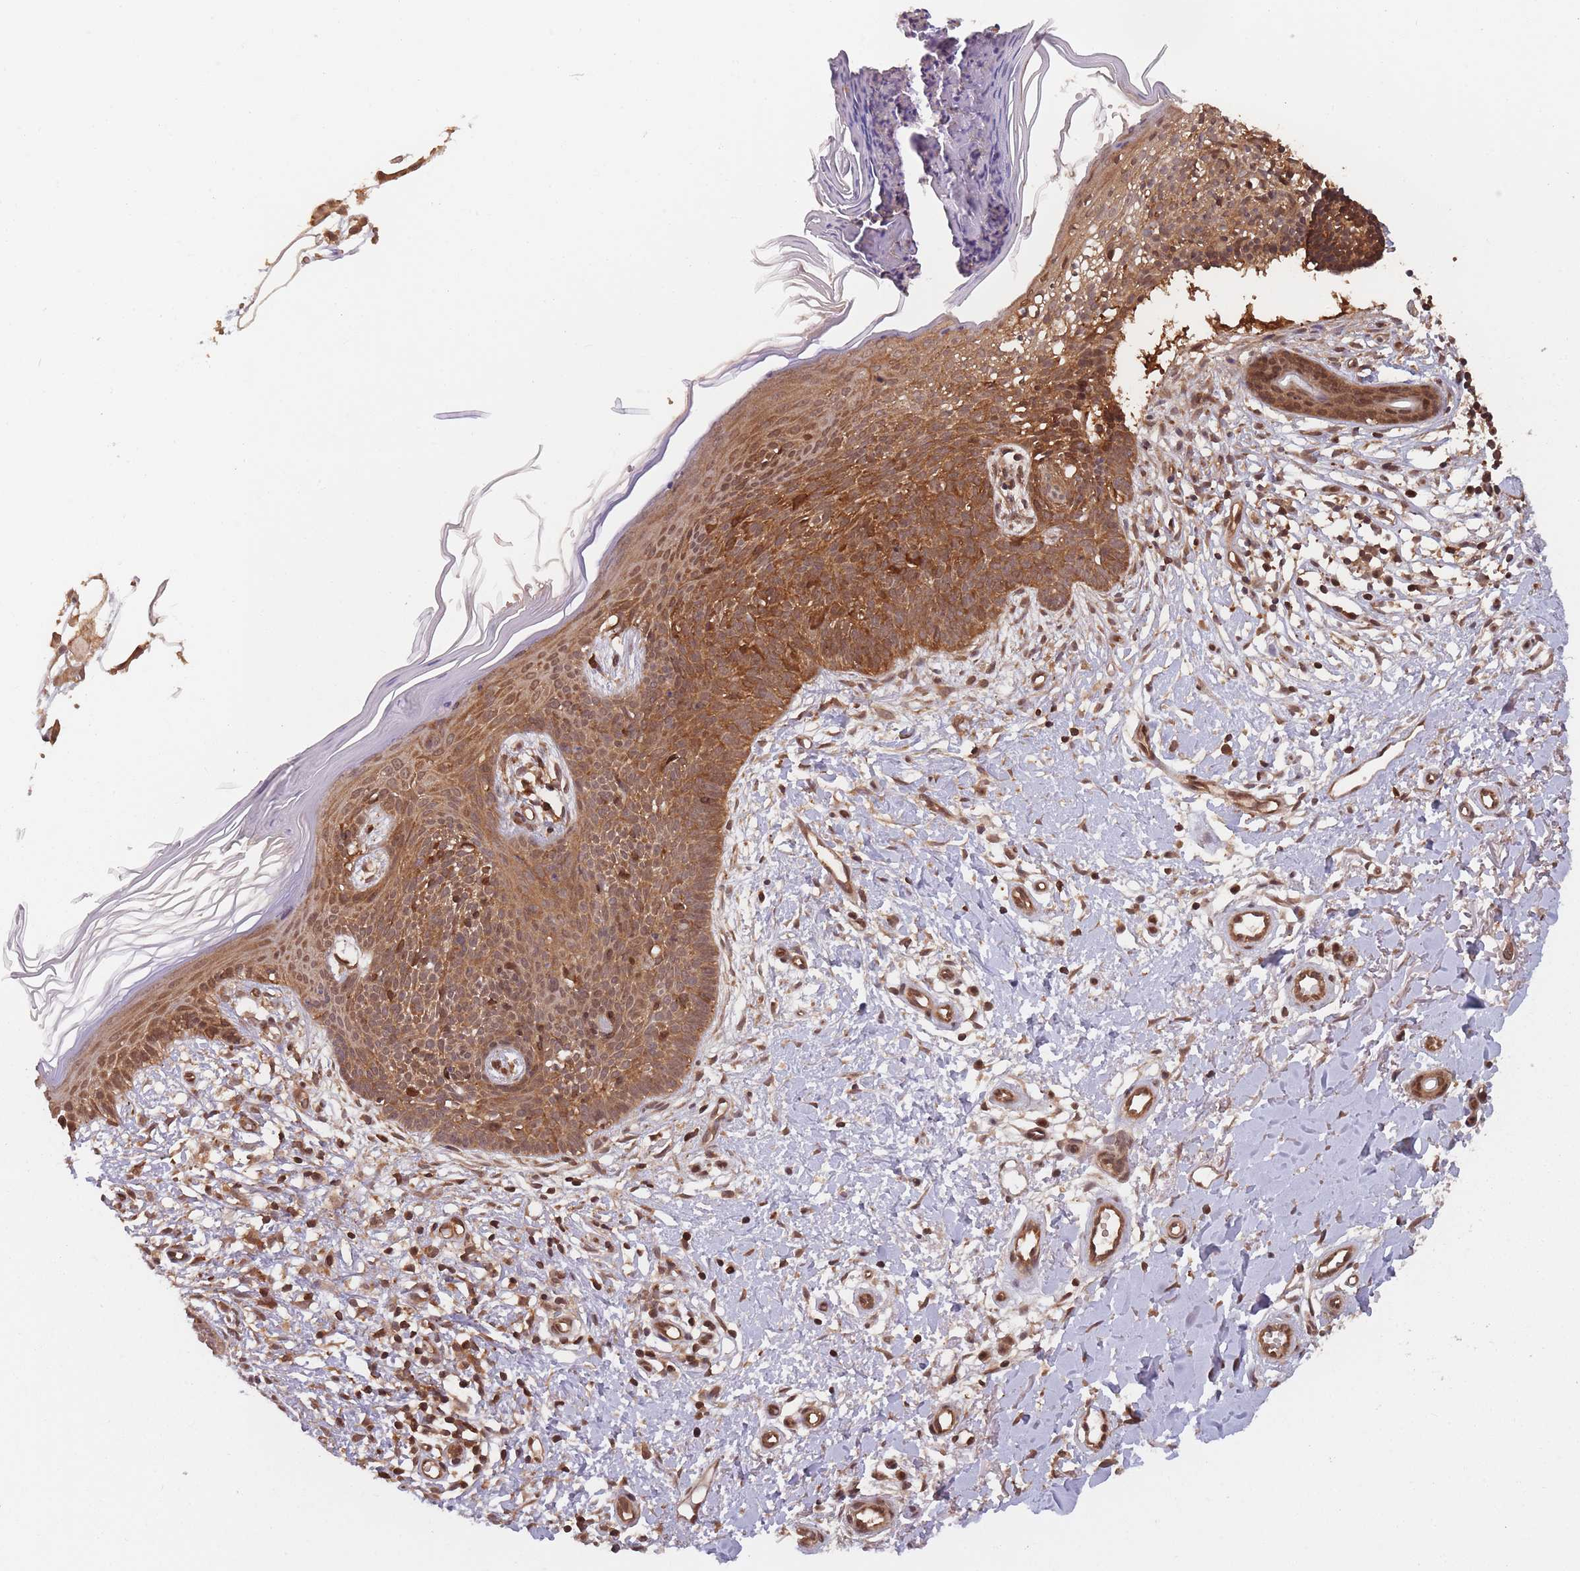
{"staining": {"intensity": "moderate", "quantity": ">75%", "location": "cytoplasmic/membranous"}, "tissue": "skin cancer", "cell_type": "Tumor cells", "image_type": "cancer", "snomed": [{"axis": "morphology", "description": "Basal cell carcinoma"}, {"axis": "topography", "description": "Skin"}], "caption": "The micrograph displays staining of skin cancer (basal cell carcinoma), revealing moderate cytoplasmic/membranous protein positivity (brown color) within tumor cells.", "gene": "PPP6R3", "patient": {"sex": "male", "age": 78}}